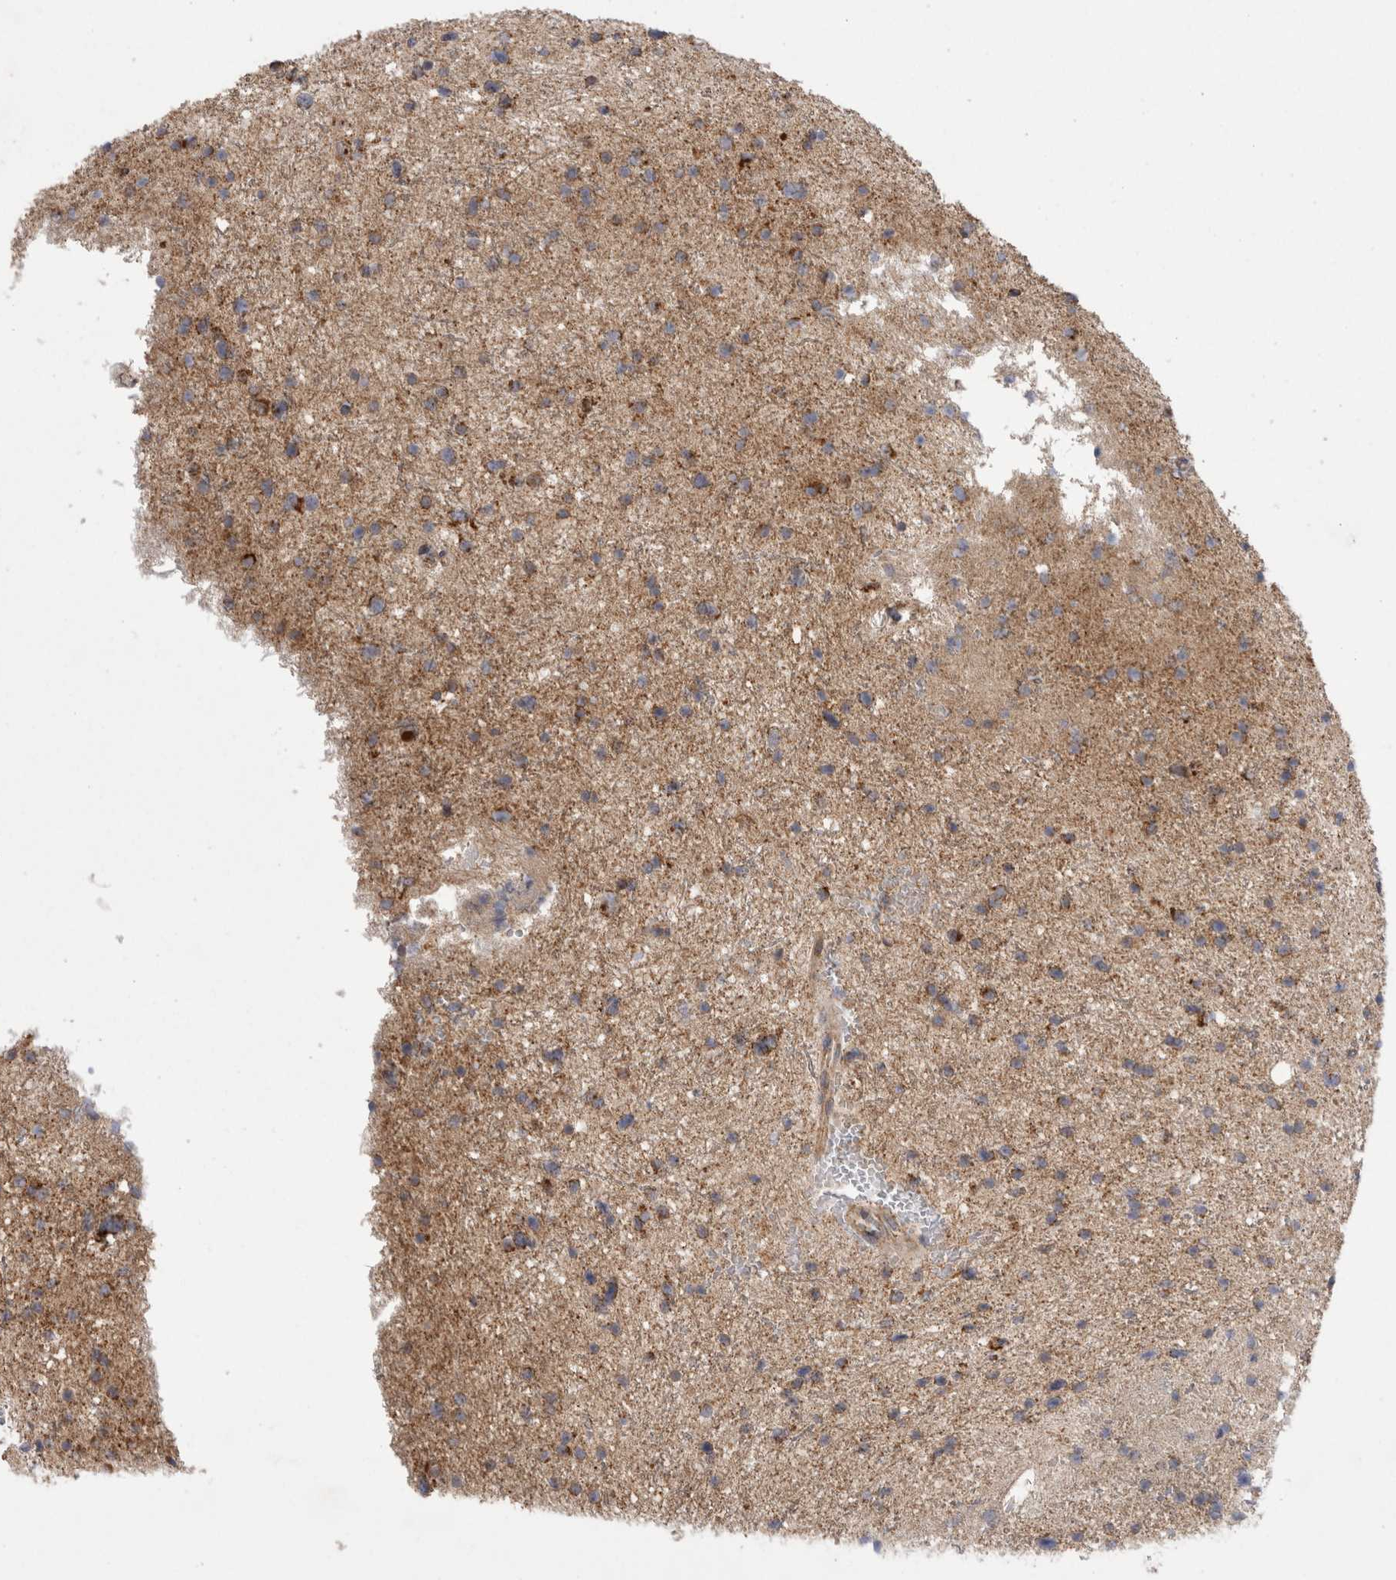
{"staining": {"intensity": "weak", "quantity": ">75%", "location": "cytoplasmic/membranous"}, "tissue": "glioma", "cell_type": "Tumor cells", "image_type": "cancer", "snomed": [{"axis": "morphology", "description": "Glioma, malignant, Low grade"}, {"axis": "topography", "description": "Brain"}], "caption": "Tumor cells demonstrate low levels of weak cytoplasmic/membranous positivity in about >75% of cells in glioma. The staining was performed using DAB, with brown indicating positive protein expression. Nuclei are stained blue with hematoxylin.", "gene": "DARS2", "patient": {"sex": "female", "age": 37}}